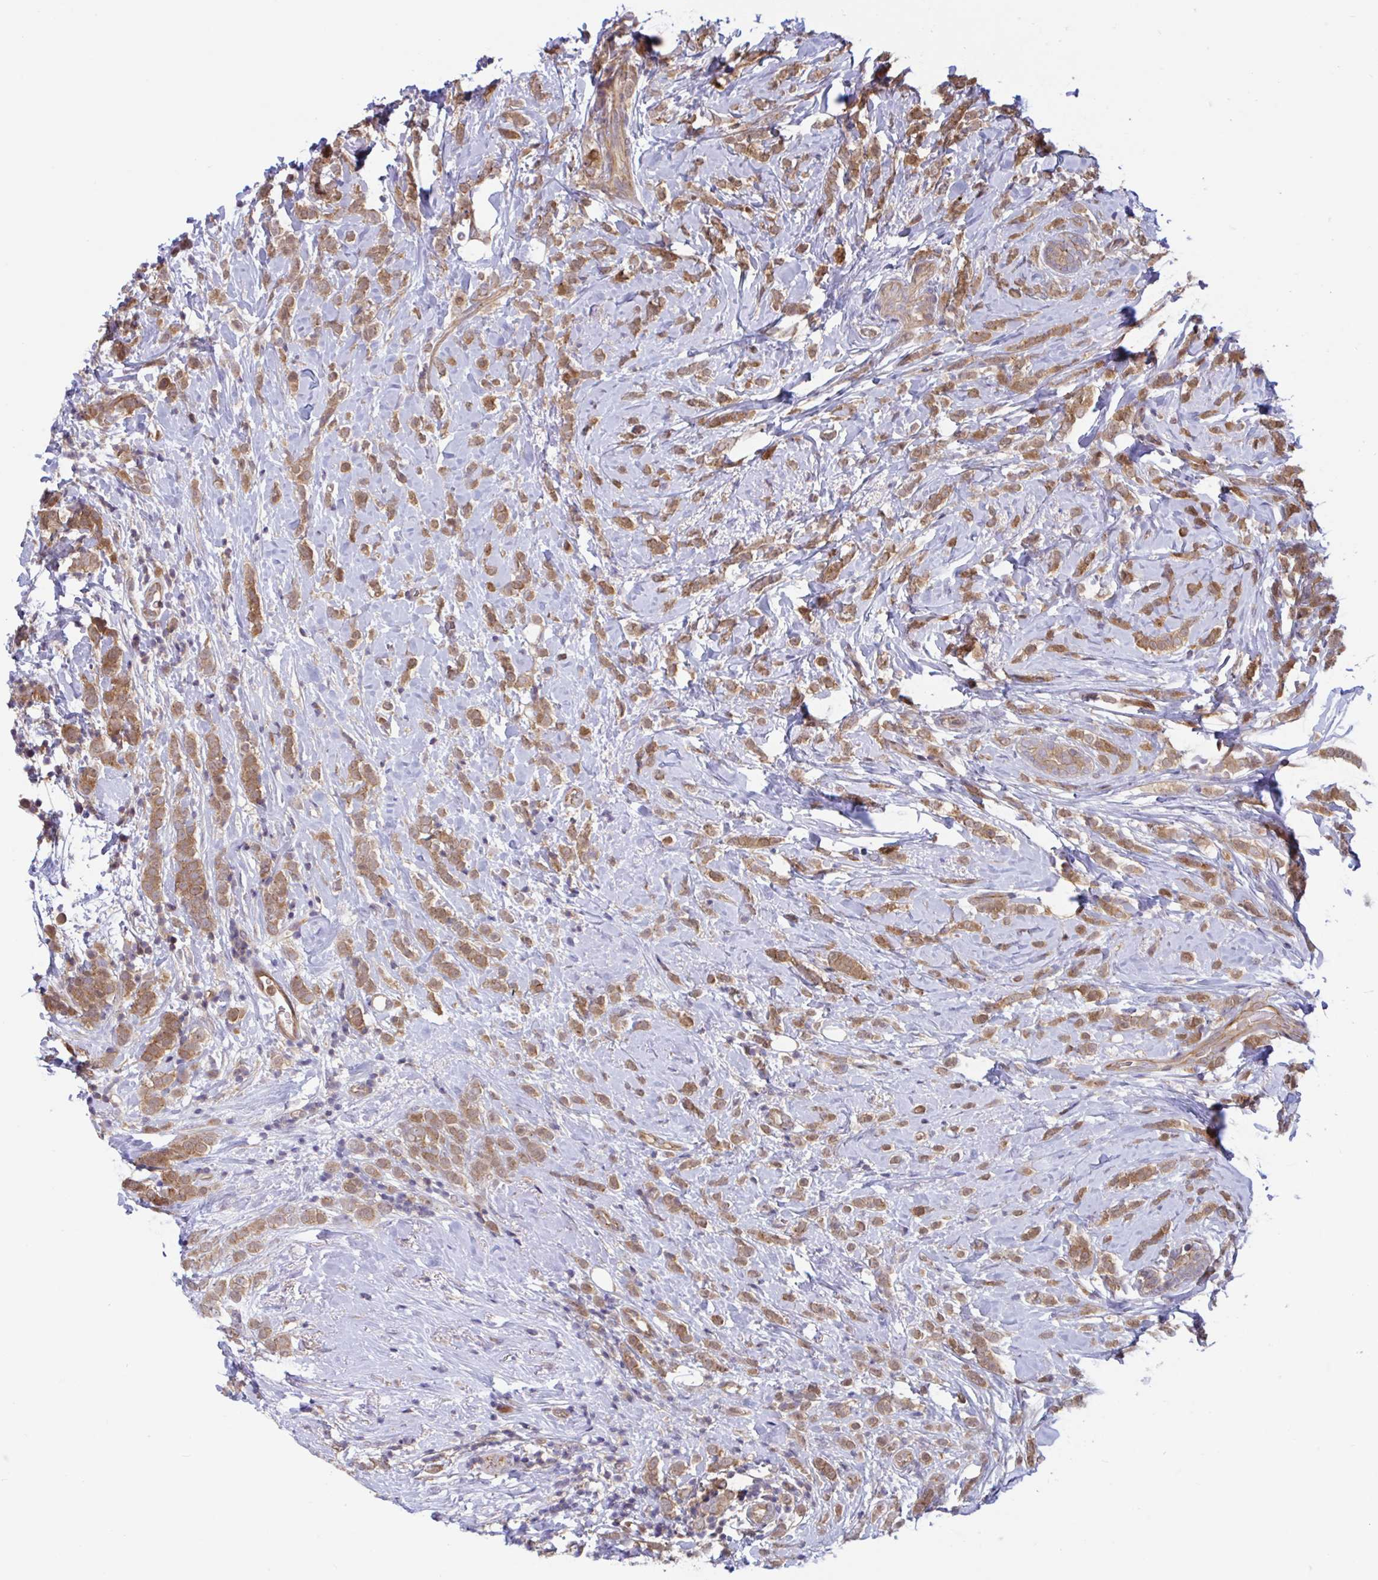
{"staining": {"intensity": "moderate", "quantity": ">75%", "location": "cytoplasmic/membranous"}, "tissue": "breast cancer", "cell_type": "Tumor cells", "image_type": "cancer", "snomed": [{"axis": "morphology", "description": "Lobular carcinoma"}, {"axis": "topography", "description": "Breast"}], "caption": "Breast lobular carcinoma stained for a protein (brown) demonstrates moderate cytoplasmic/membranous positive positivity in approximately >75% of tumor cells.", "gene": "LMNTD2", "patient": {"sex": "female", "age": 49}}